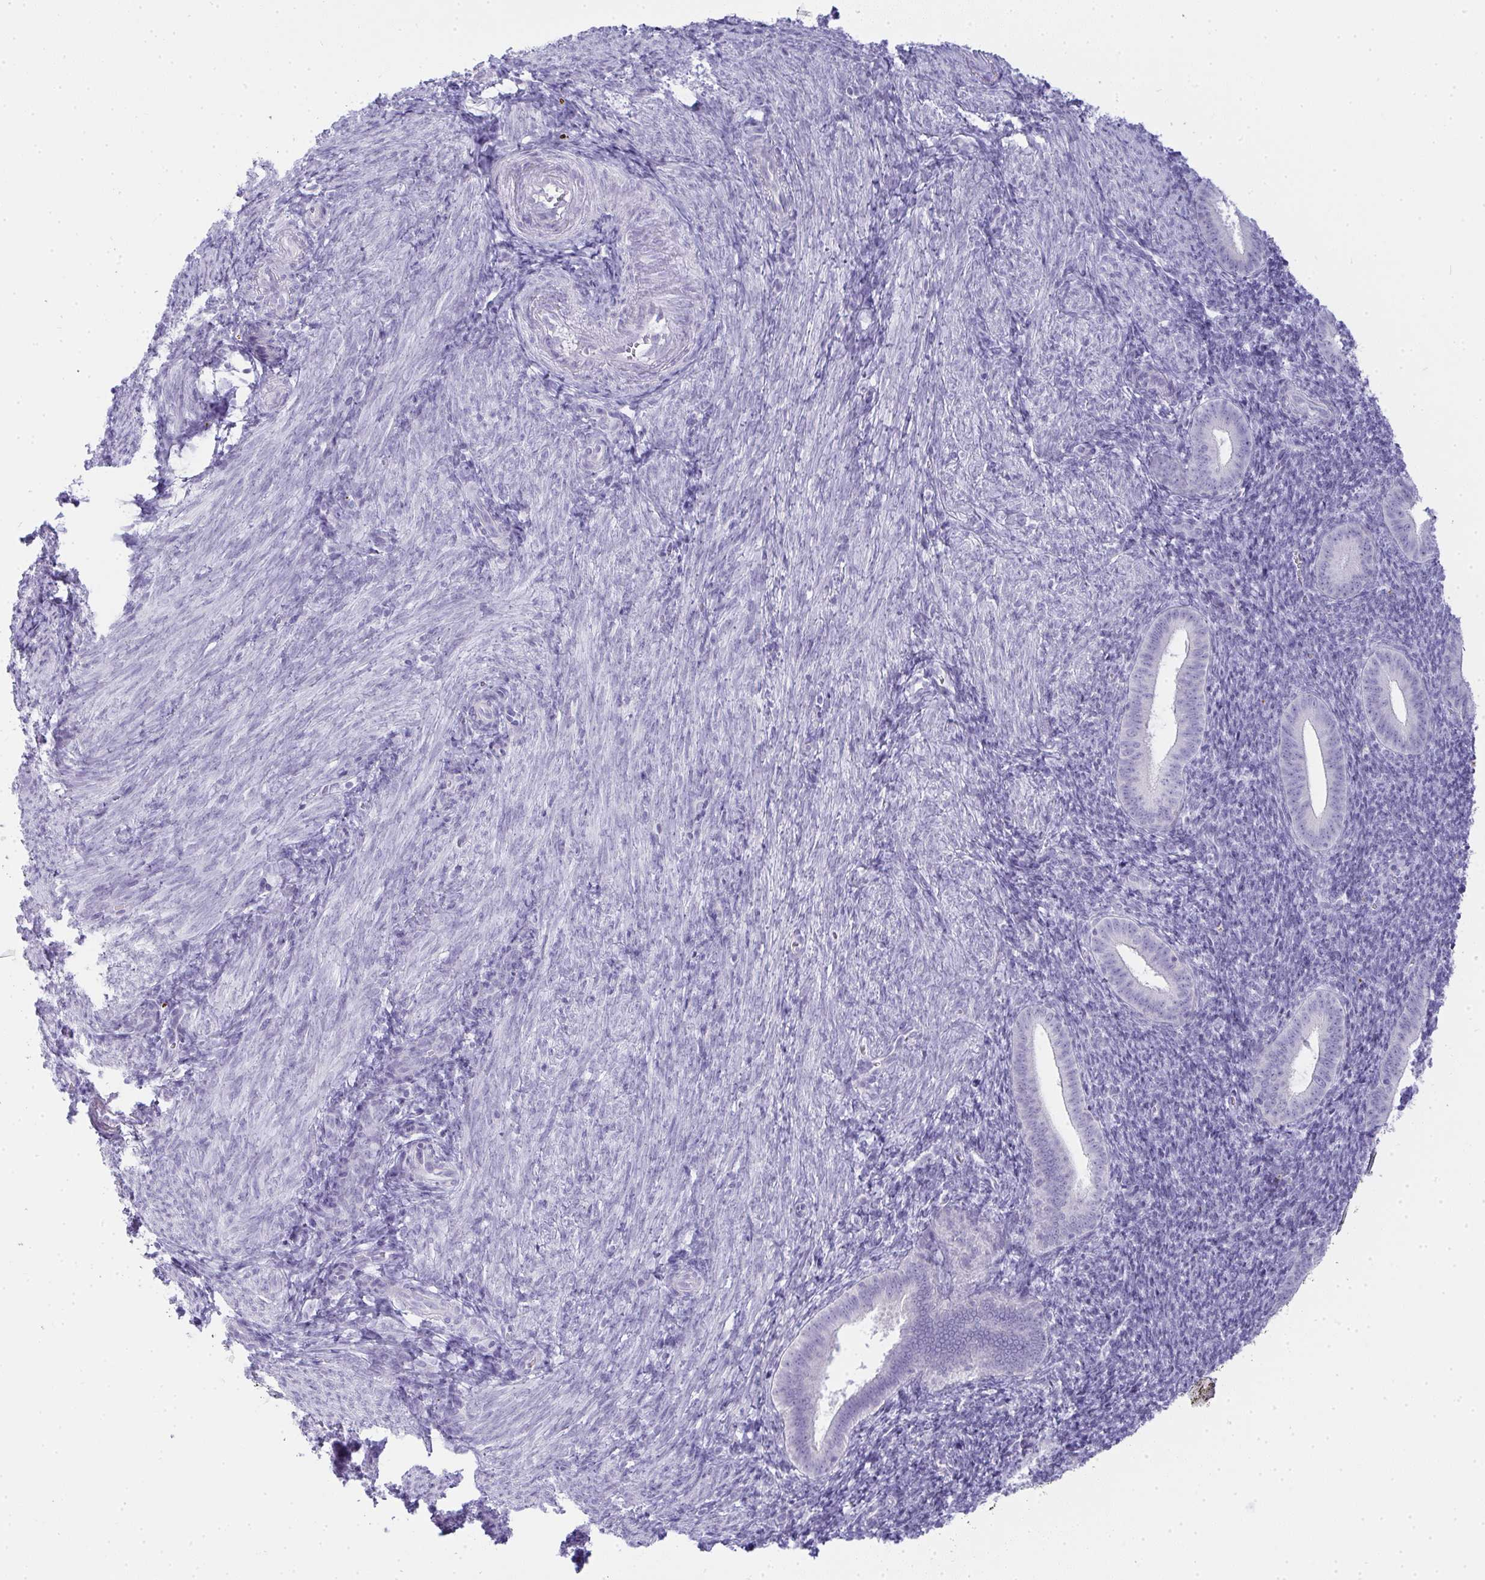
{"staining": {"intensity": "negative", "quantity": "none", "location": "none"}, "tissue": "endometrium", "cell_type": "Cells in endometrial stroma", "image_type": "normal", "snomed": [{"axis": "morphology", "description": "Normal tissue, NOS"}, {"axis": "topography", "description": "Endometrium"}], "caption": "A histopathology image of endometrium stained for a protein exhibits no brown staining in cells in endometrial stroma. (Immunohistochemistry (ihc), brightfield microscopy, high magnification).", "gene": "GSDMB", "patient": {"sex": "female", "age": 25}}